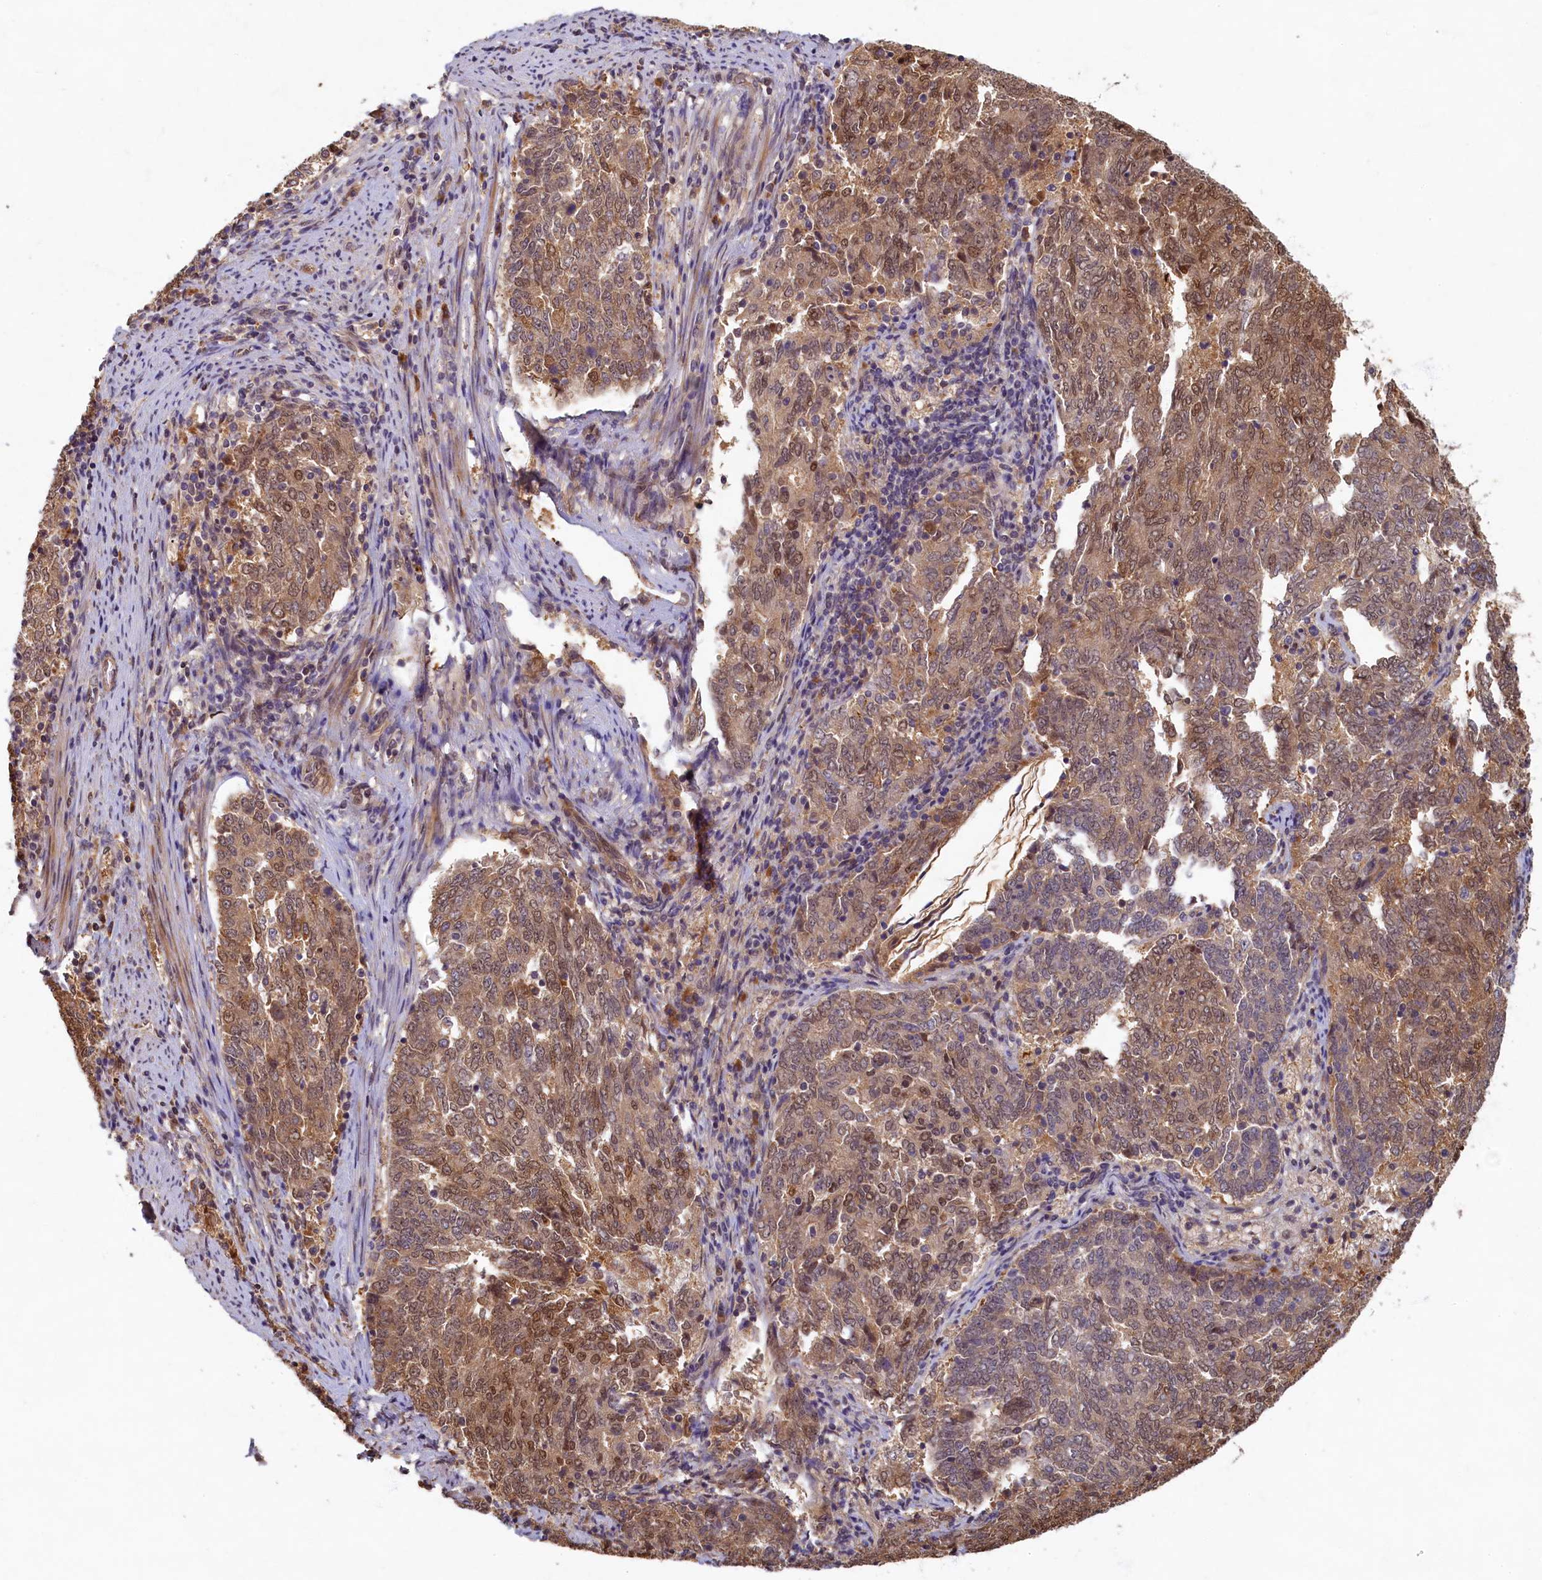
{"staining": {"intensity": "moderate", "quantity": ">75%", "location": "cytoplasmic/membranous,nuclear"}, "tissue": "endometrial cancer", "cell_type": "Tumor cells", "image_type": "cancer", "snomed": [{"axis": "morphology", "description": "Adenocarcinoma, NOS"}, {"axis": "topography", "description": "Endometrium"}], "caption": "This is a histology image of IHC staining of endometrial cancer, which shows moderate positivity in the cytoplasmic/membranous and nuclear of tumor cells.", "gene": "LCMT2", "patient": {"sex": "female", "age": 80}}